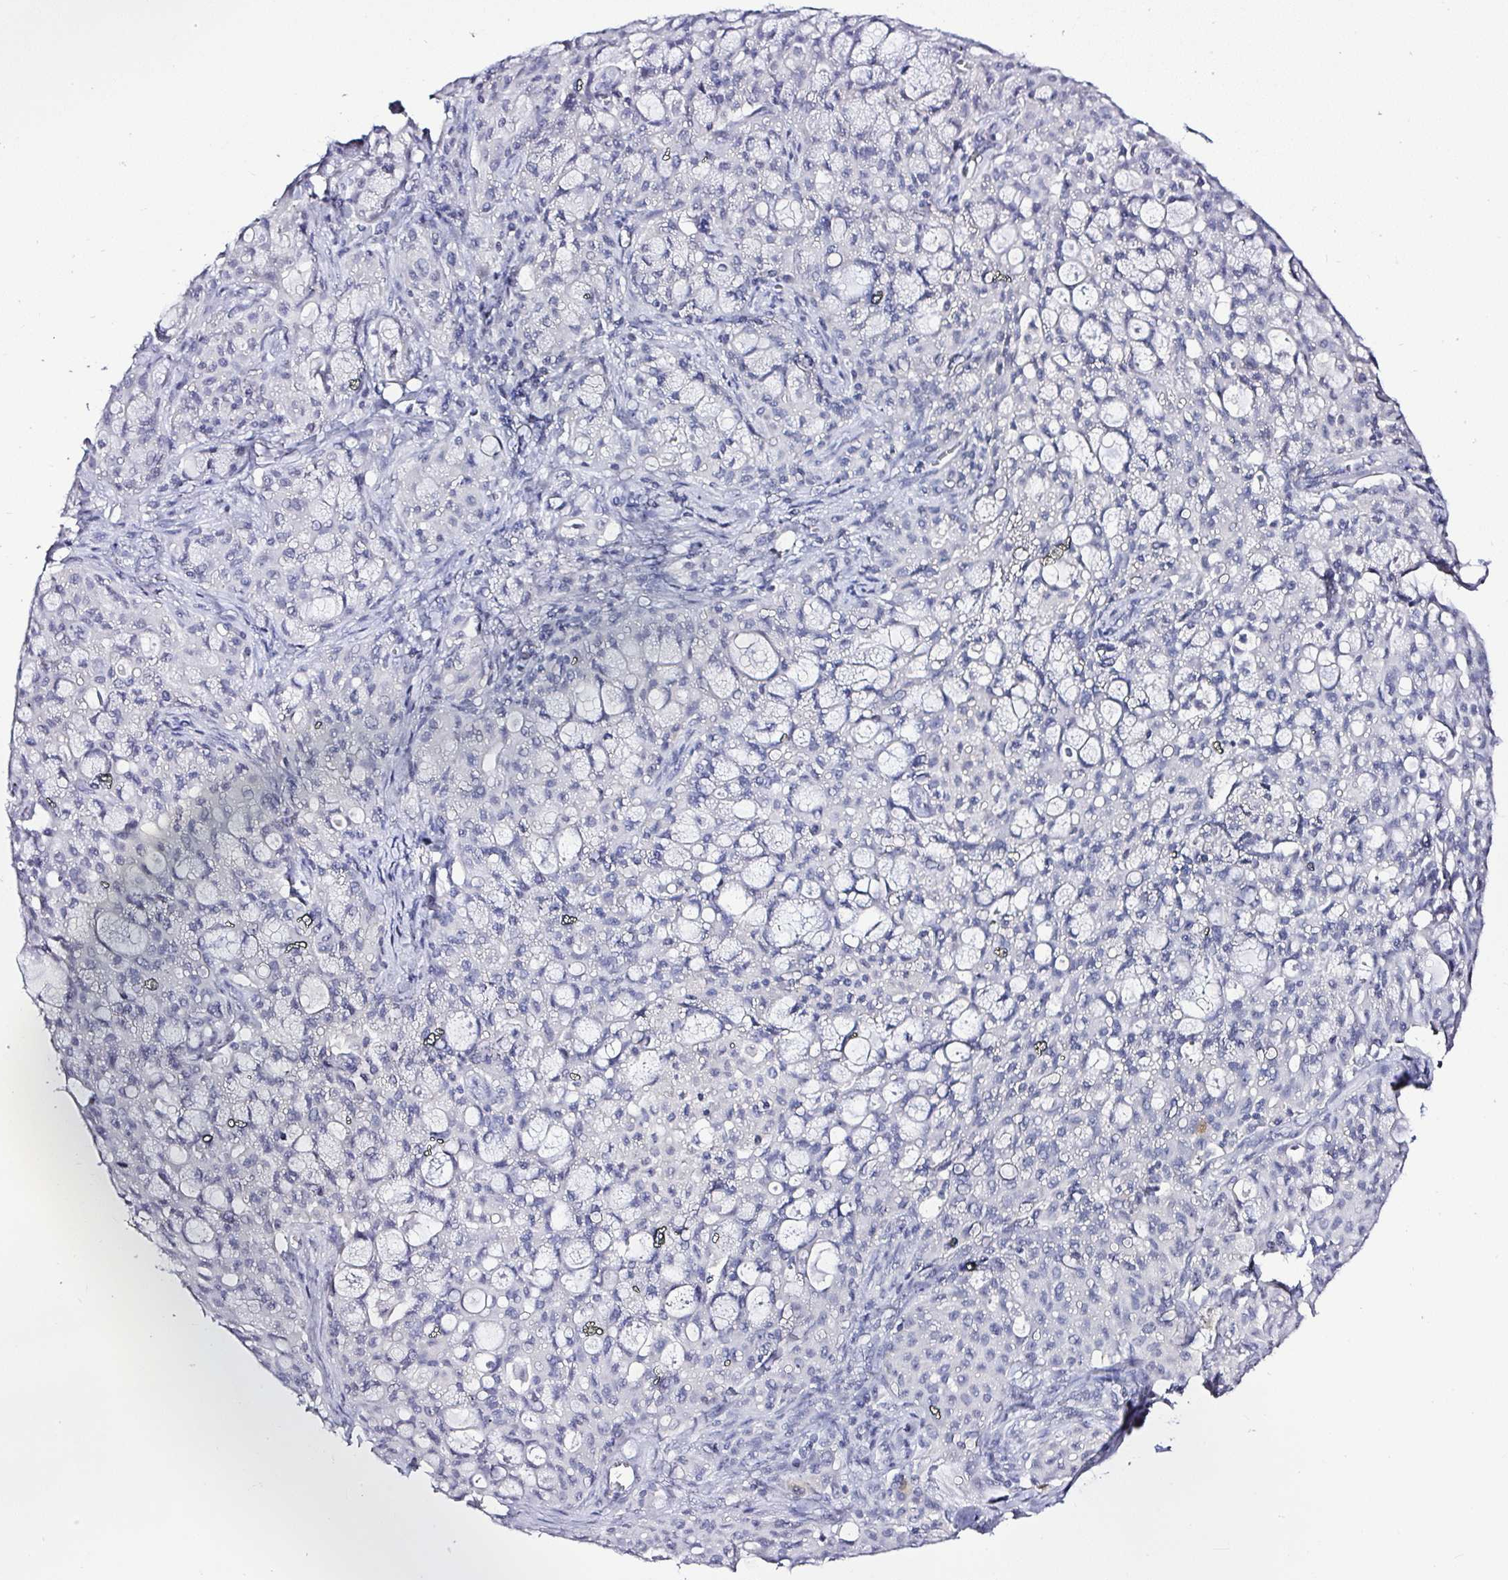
{"staining": {"intensity": "negative", "quantity": "none", "location": "none"}, "tissue": "lung cancer", "cell_type": "Tumor cells", "image_type": "cancer", "snomed": [{"axis": "morphology", "description": "Adenocarcinoma, NOS"}, {"axis": "topography", "description": "Lung"}], "caption": "There is no significant staining in tumor cells of adenocarcinoma (lung).", "gene": "SERPINB3", "patient": {"sex": "female", "age": 44}}